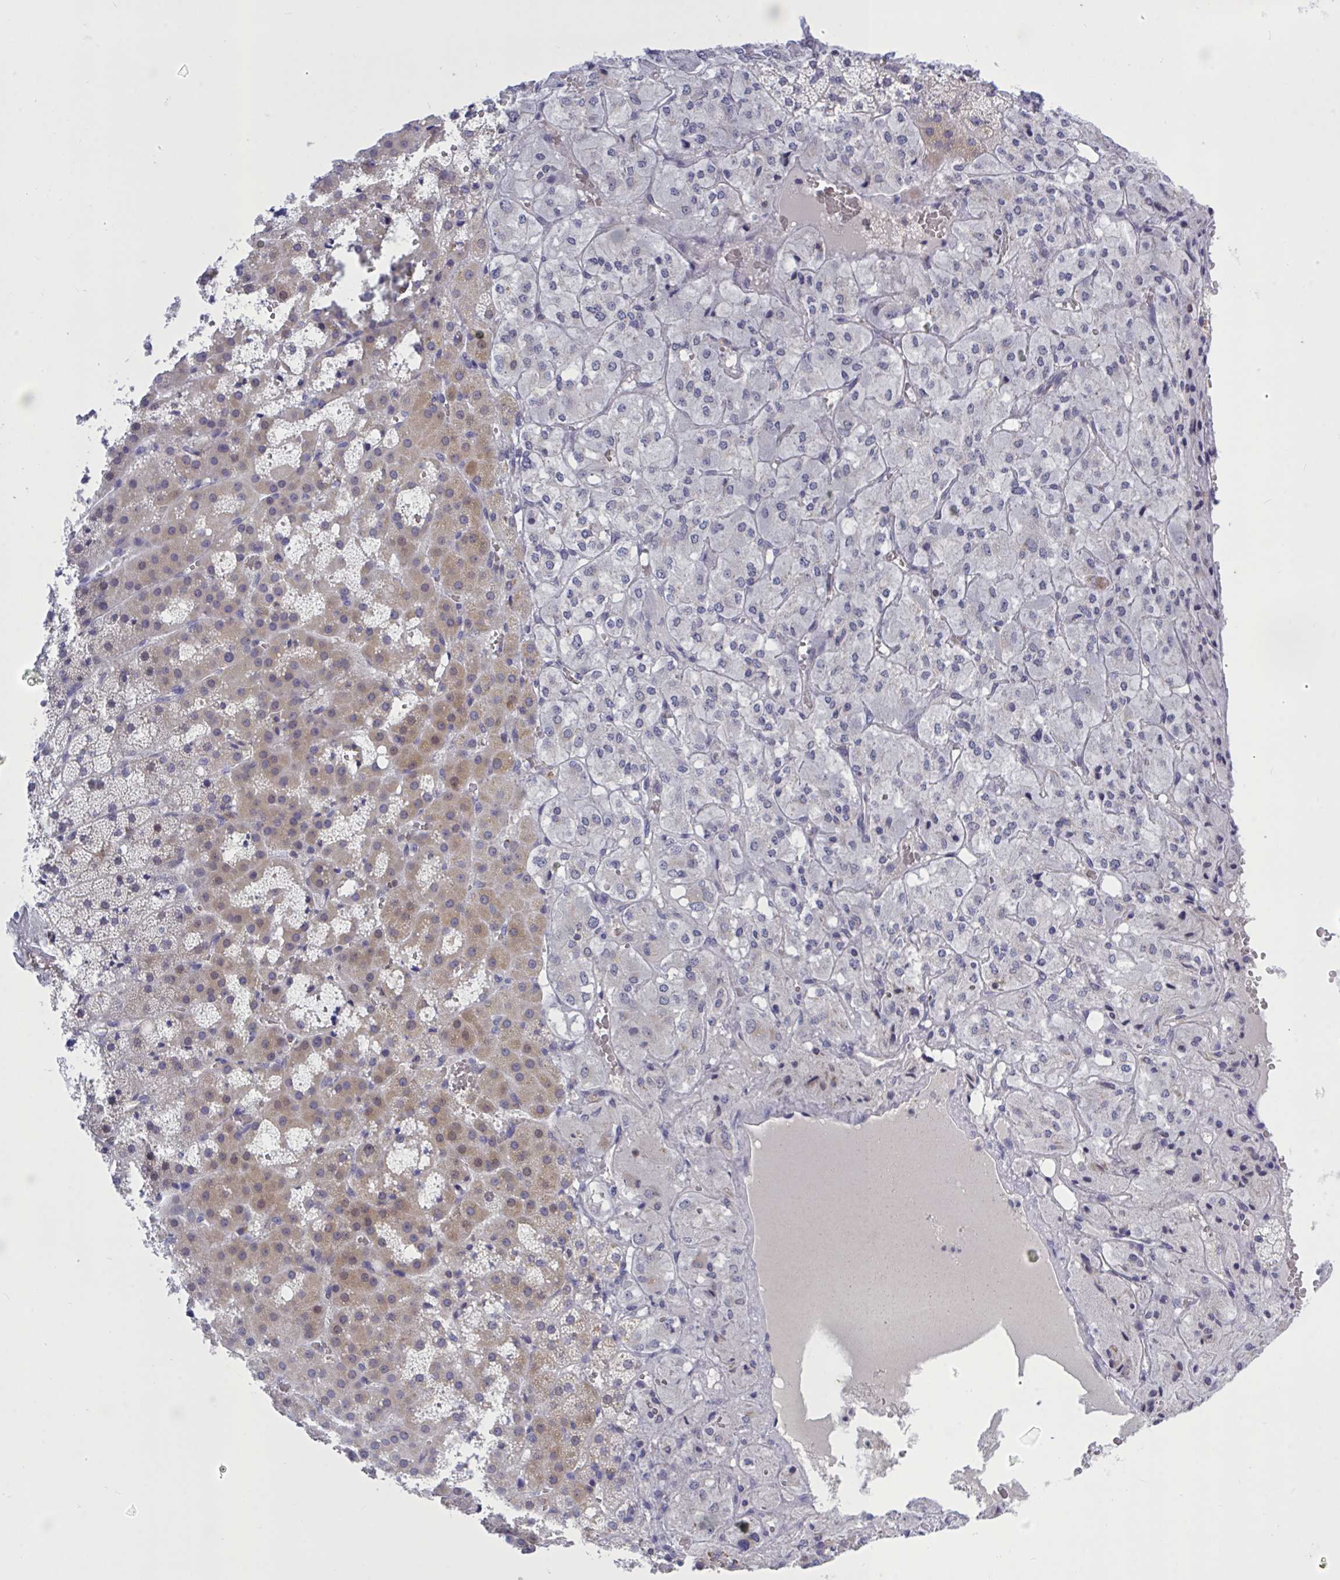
{"staining": {"intensity": "moderate", "quantity": "<25%", "location": "cytoplasmic/membranous,nuclear"}, "tissue": "adrenal gland", "cell_type": "Glandular cells", "image_type": "normal", "snomed": [{"axis": "morphology", "description": "Normal tissue, NOS"}, {"axis": "topography", "description": "Adrenal gland"}], "caption": "Immunohistochemistry (DAB (3,3'-diaminobenzidine)) staining of normal human adrenal gland displays moderate cytoplasmic/membranous,nuclear protein positivity in about <25% of glandular cells. (DAB IHC with brightfield microscopy, high magnification).", "gene": "CXCL8", "patient": {"sex": "male", "age": 53}}